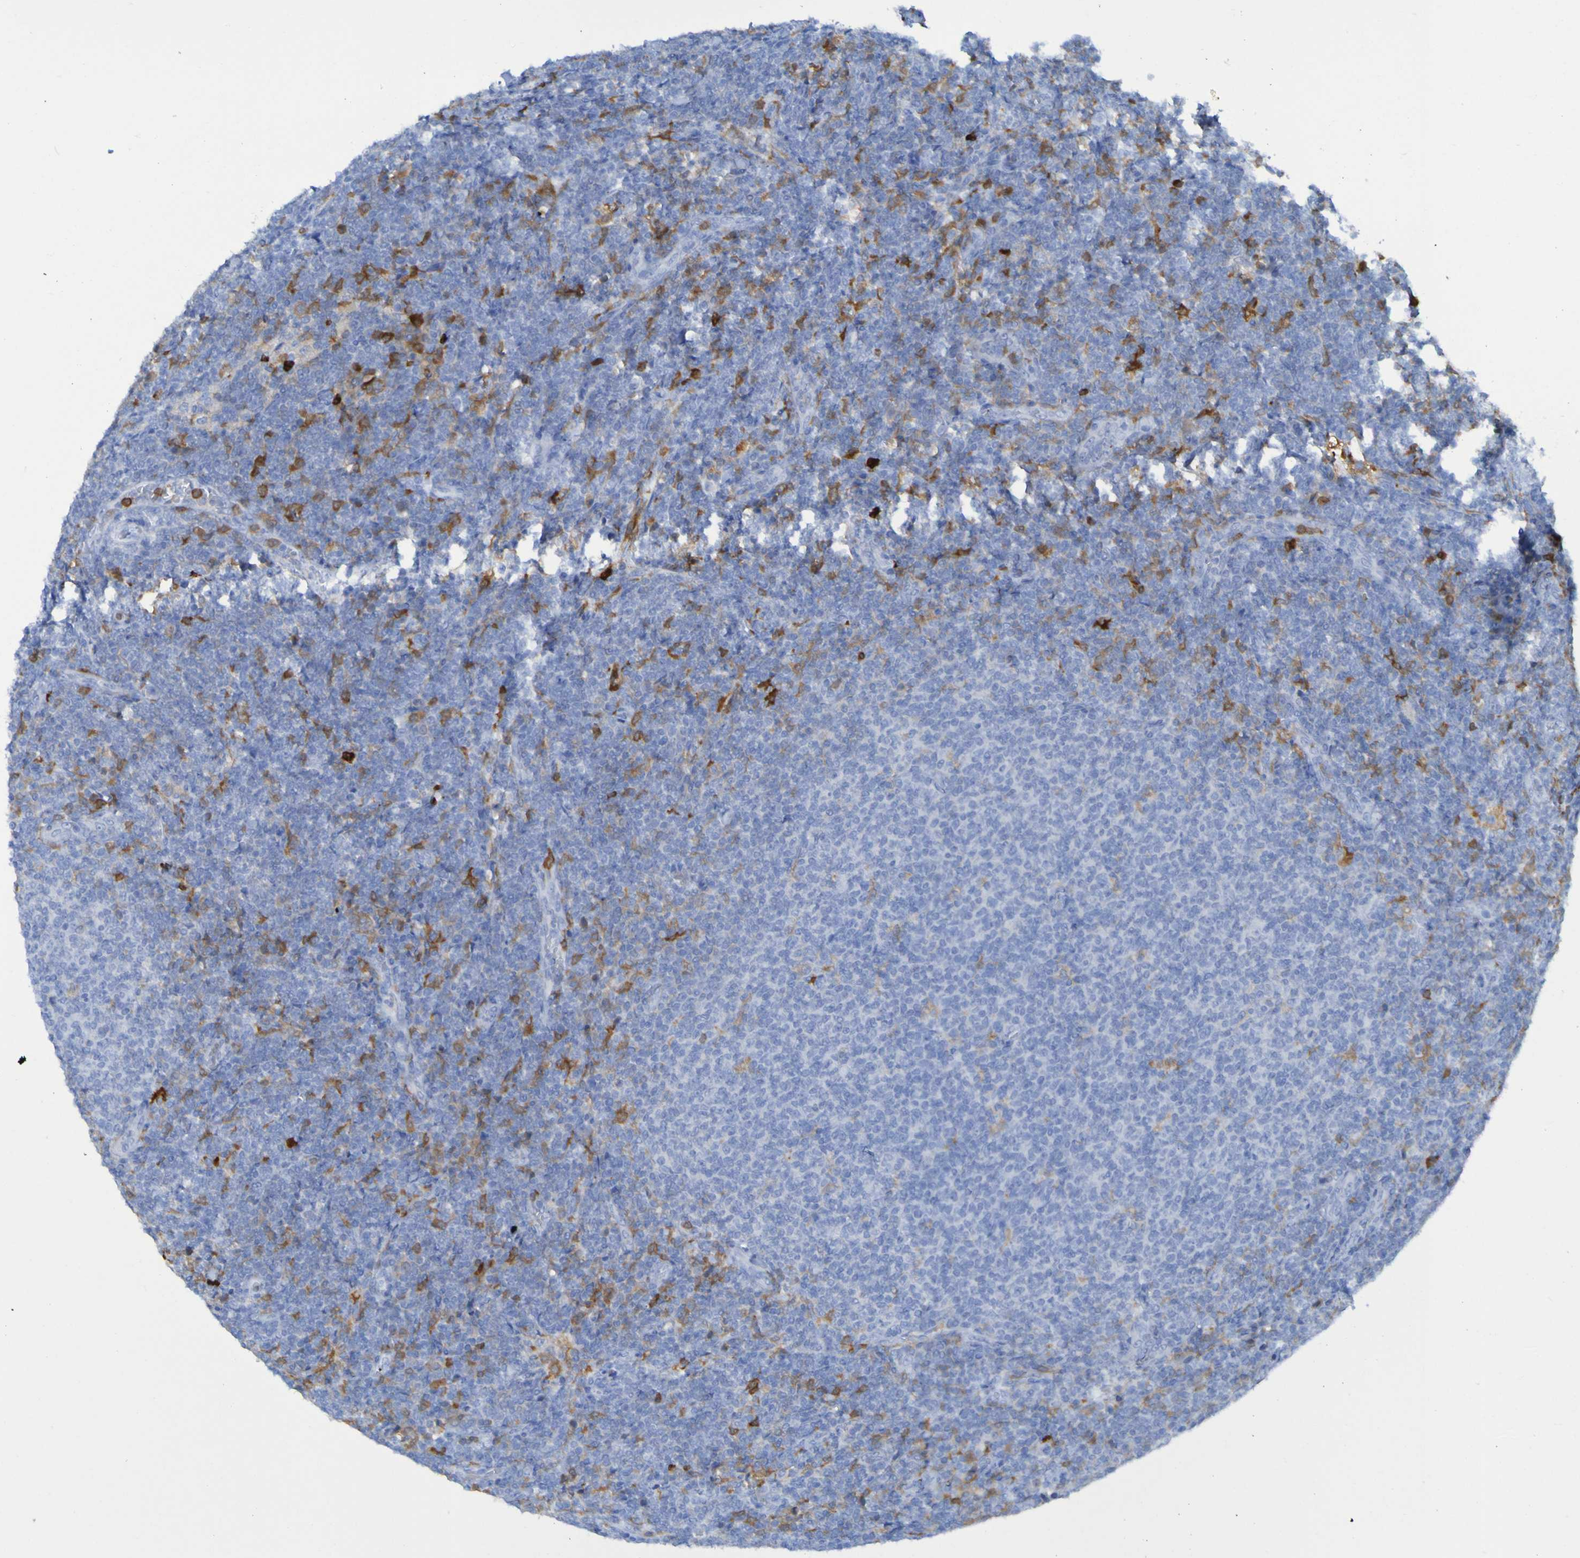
{"staining": {"intensity": "moderate", "quantity": "25%-75%", "location": "cytoplasmic/membranous"}, "tissue": "lymphoma", "cell_type": "Tumor cells", "image_type": "cancer", "snomed": [{"axis": "morphology", "description": "Malignant lymphoma, non-Hodgkin's type, Low grade"}, {"axis": "topography", "description": "Lymph node"}], "caption": "A photomicrograph showing moderate cytoplasmic/membranous expression in approximately 25%-75% of tumor cells in low-grade malignant lymphoma, non-Hodgkin's type, as visualized by brown immunohistochemical staining.", "gene": "MPPE1", "patient": {"sex": "male", "age": 66}}